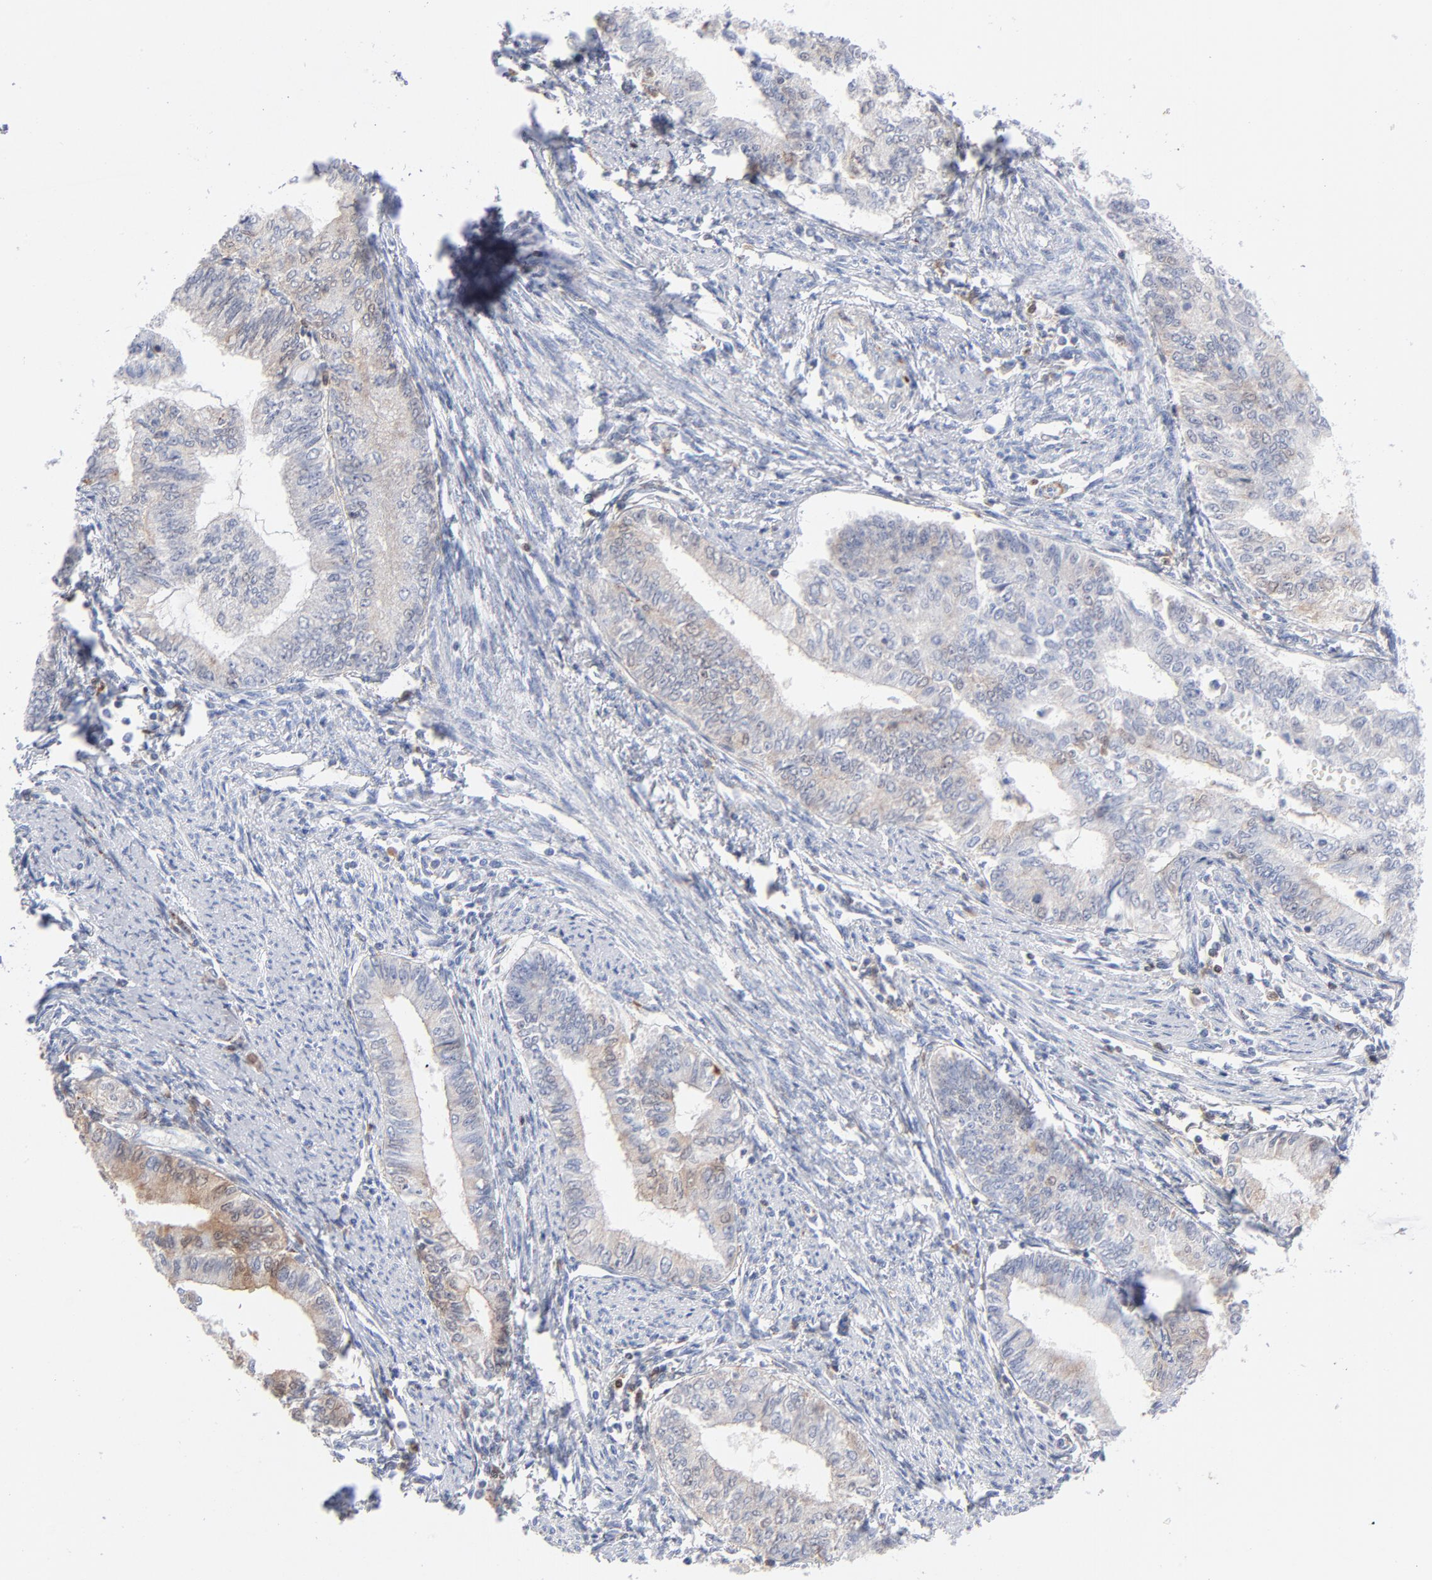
{"staining": {"intensity": "weak", "quantity": "<25%", "location": "cytoplasmic/membranous"}, "tissue": "endometrial cancer", "cell_type": "Tumor cells", "image_type": "cancer", "snomed": [{"axis": "morphology", "description": "Adenocarcinoma, NOS"}, {"axis": "topography", "description": "Endometrium"}], "caption": "Adenocarcinoma (endometrial) was stained to show a protein in brown. There is no significant positivity in tumor cells. Brightfield microscopy of immunohistochemistry (IHC) stained with DAB (brown) and hematoxylin (blue), captured at high magnification.", "gene": "CHCHD10", "patient": {"sex": "female", "age": 66}}